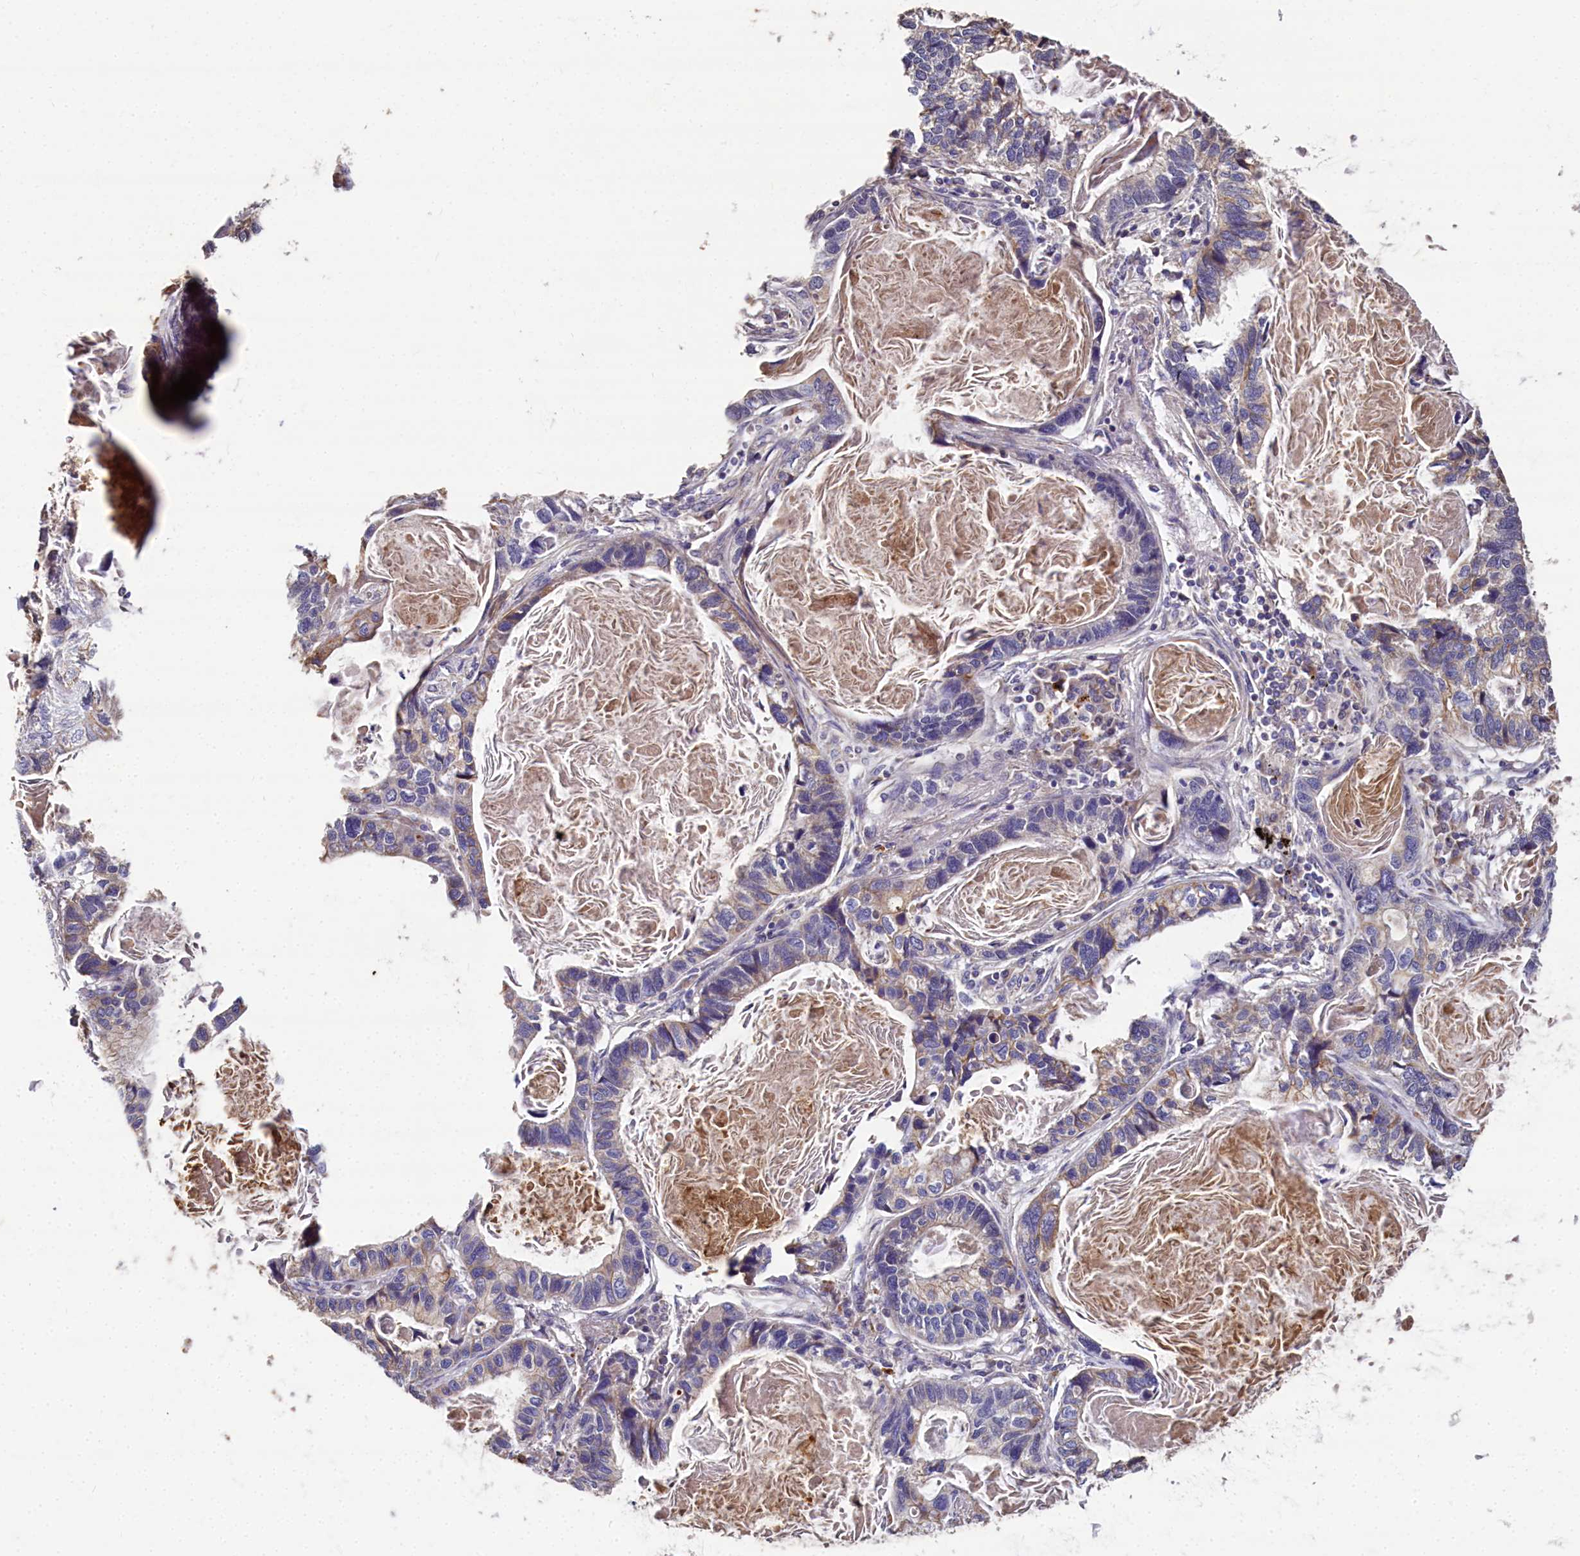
{"staining": {"intensity": "moderate", "quantity": "<25%", "location": "cytoplasmic/membranous"}, "tissue": "lung cancer", "cell_type": "Tumor cells", "image_type": "cancer", "snomed": [{"axis": "morphology", "description": "Adenocarcinoma, NOS"}, {"axis": "topography", "description": "Lung"}], "caption": "Lung adenocarcinoma stained for a protein demonstrates moderate cytoplasmic/membranous positivity in tumor cells.", "gene": "SPRYD3", "patient": {"sex": "male", "age": 67}}